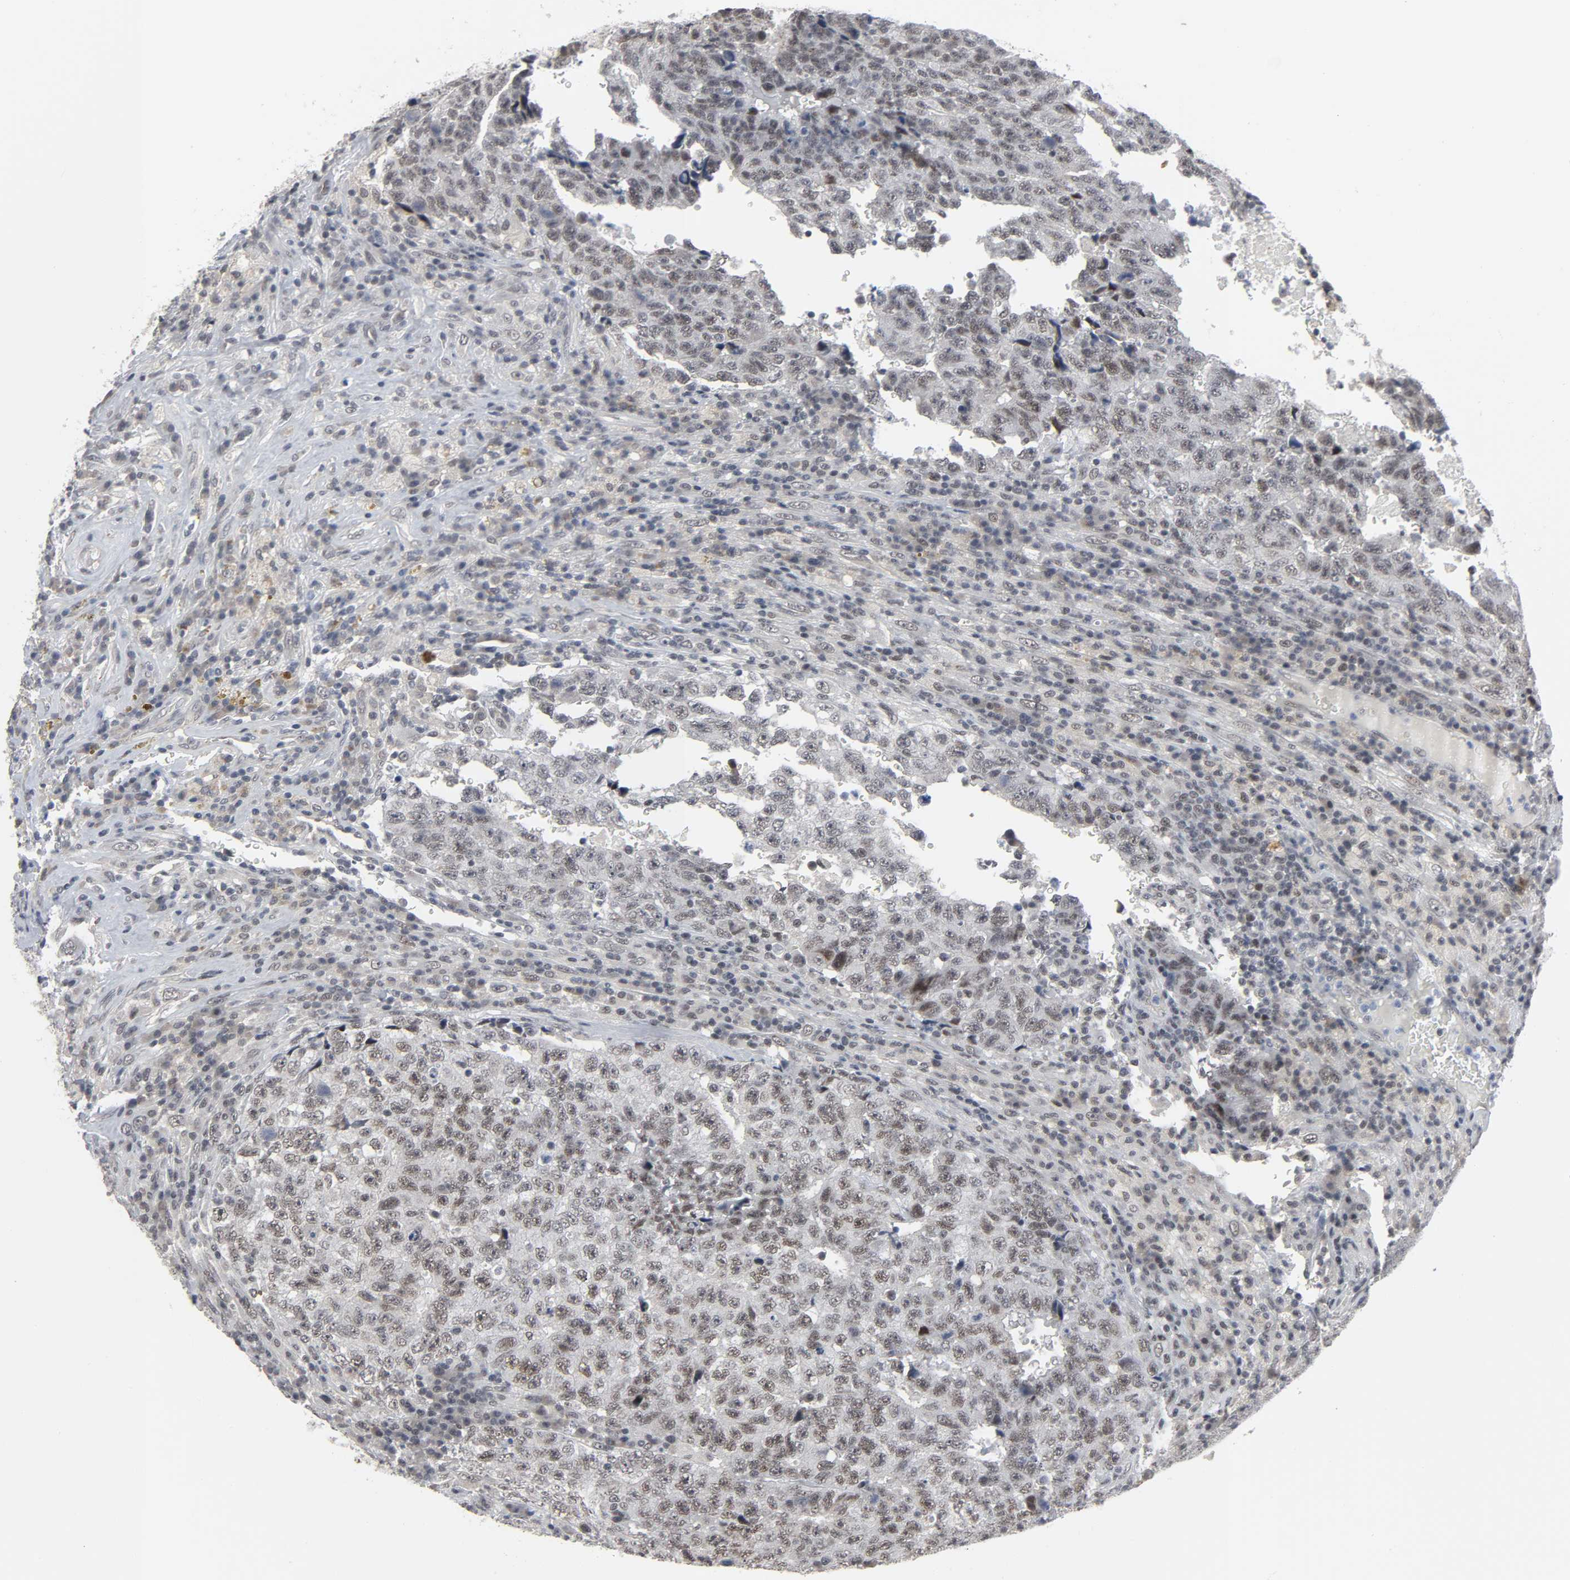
{"staining": {"intensity": "weak", "quantity": "25%-75%", "location": "nuclear"}, "tissue": "testis cancer", "cell_type": "Tumor cells", "image_type": "cancer", "snomed": [{"axis": "morphology", "description": "Necrosis, NOS"}, {"axis": "morphology", "description": "Carcinoma, Embryonal, NOS"}, {"axis": "topography", "description": "Testis"}], "caption": "Testis cancer was stained to show a protein in brown. There is low levels of weak nuclear staining in approximately 25%-75% of tumor cells.", "gene": "MUC1", "patient": {"sex": "male", "age": 19}}